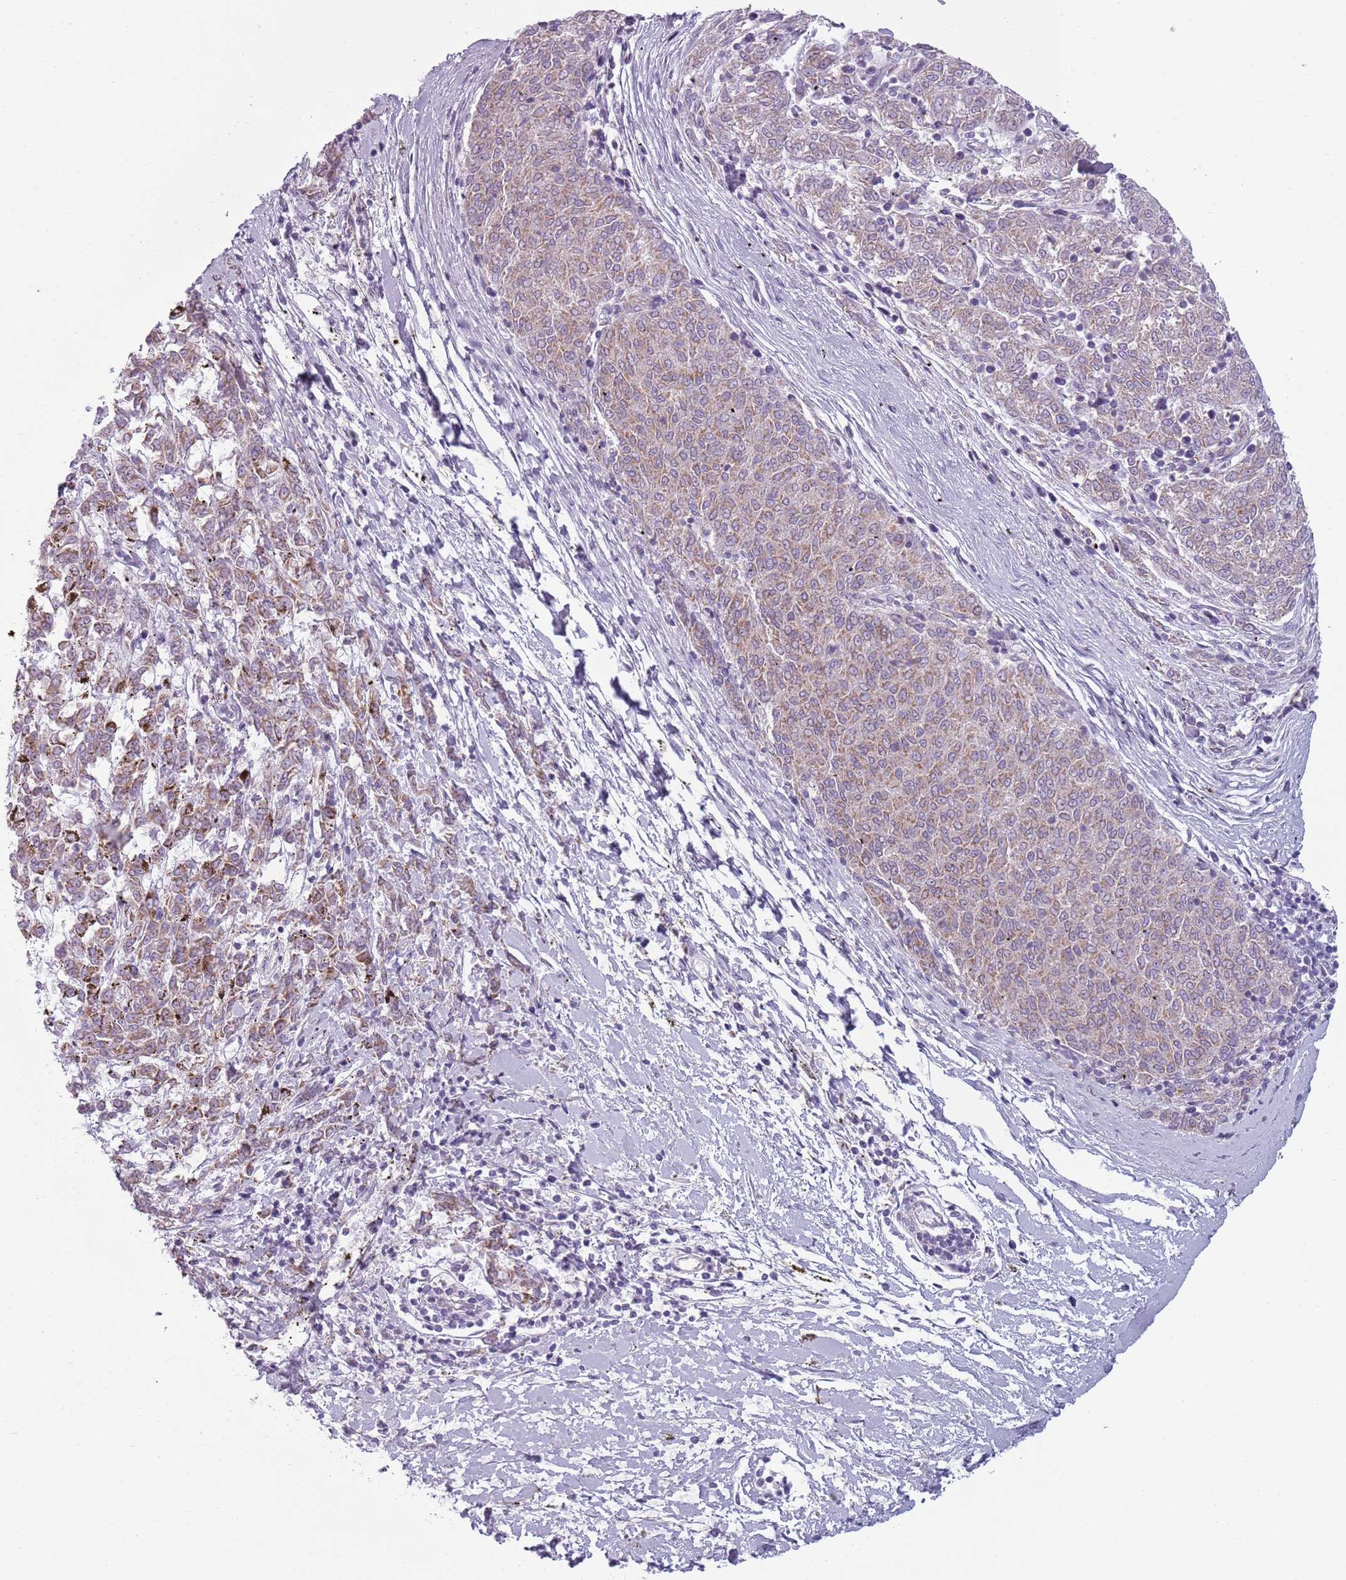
{"staining": {"intensity": "moderate", "quantity": ">75%", "location": "cytoplasmic/membranous"}, "tissue": "melanoma", "cell_type": "Tumor cells", "image_type": "cancer", "snomed": [{"axis": "morphology", "description": "Malignant melanoma, NOS"}, {"axis": "topography", "description": "Skin"}], "caption": "Tumor cells reveal medium levels of moderate cytoplasmic/membranous expression in approximately >75% of cells in malignant melanoma. The staining is performed using DAB brown chromogen to label protein expression. The nuclei are counter-stained blue using hematoxylin.", "gene": "MEGF8", "patient": {"sex": "female", "age": 72}}